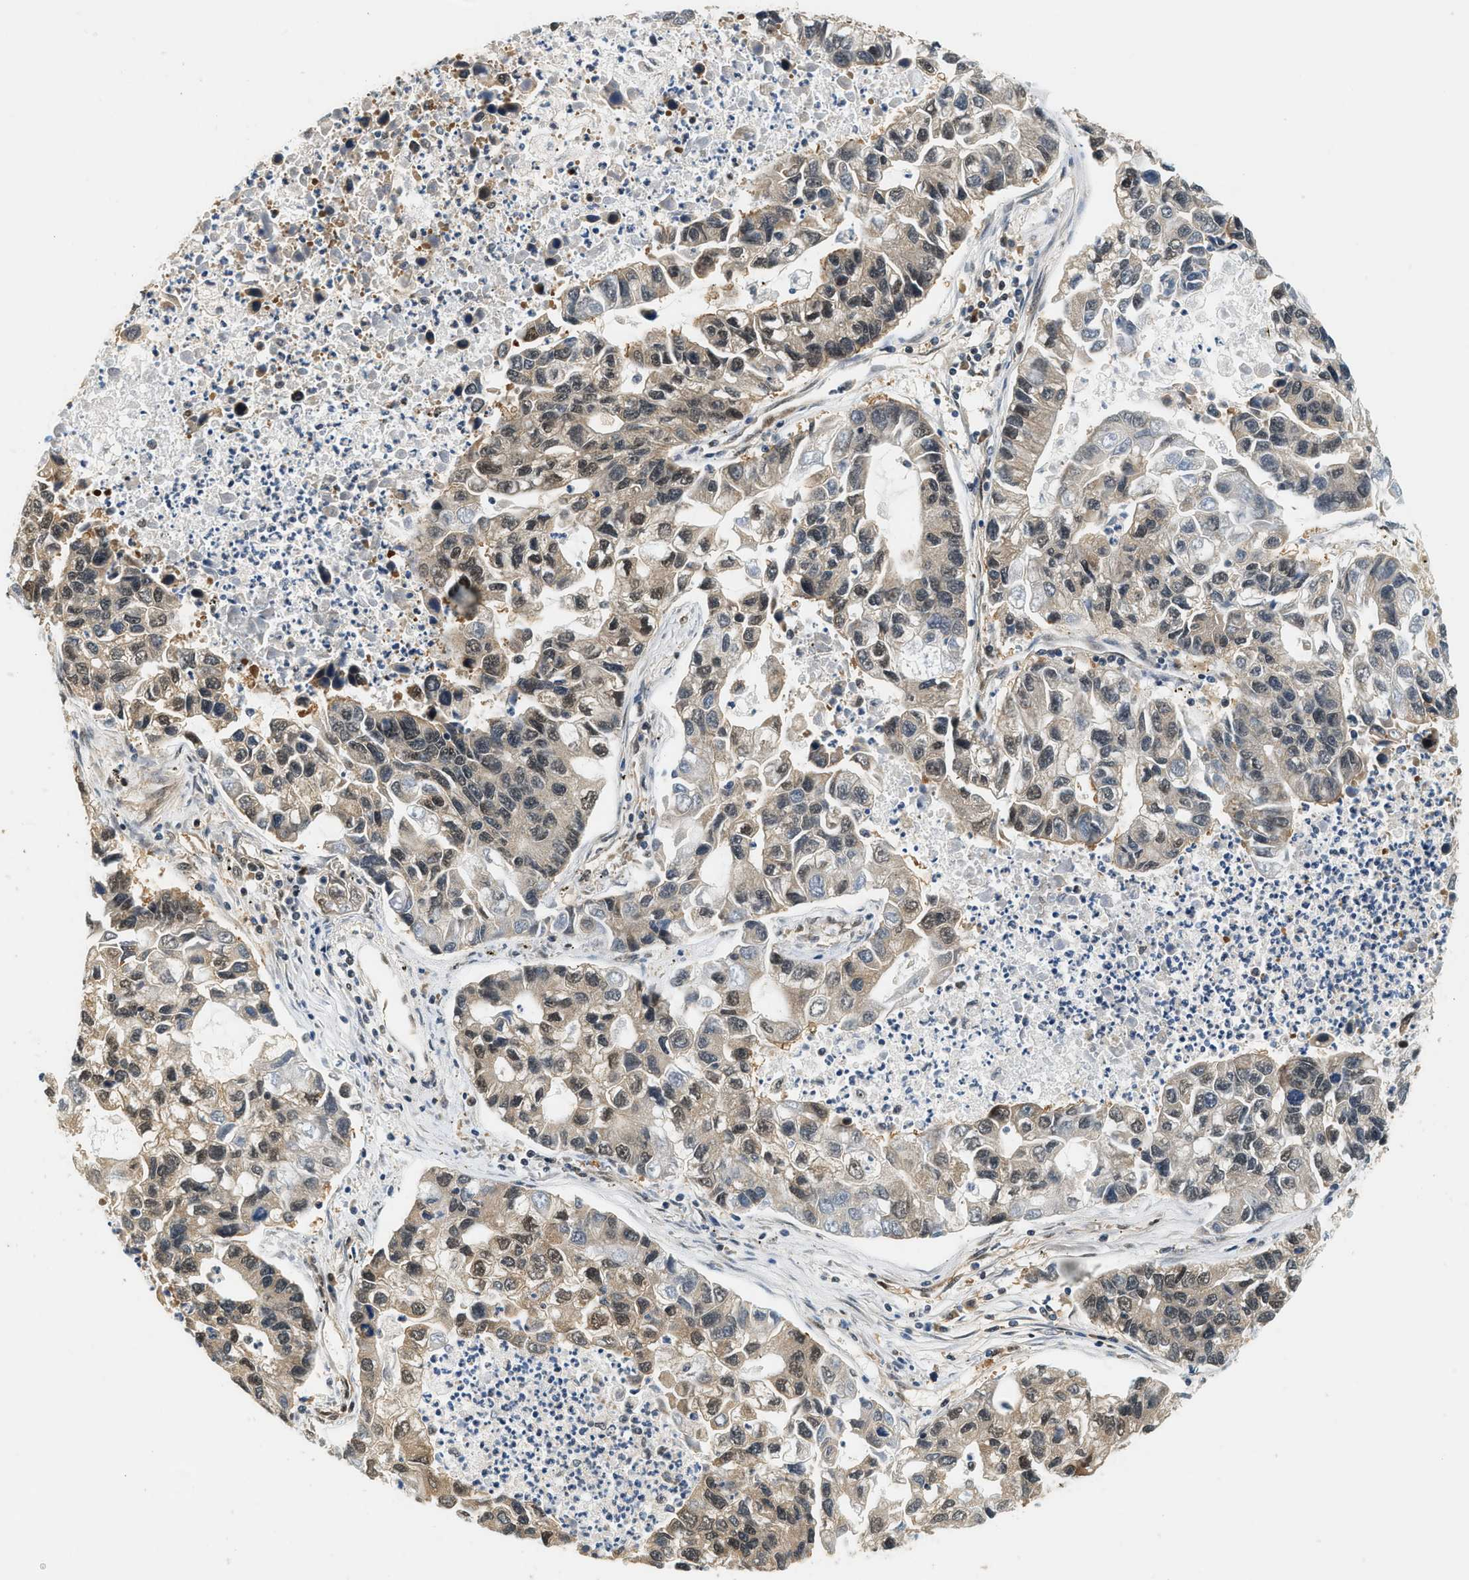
{"staining": {"intensity": "weak", "quantity": ">75%", "location": "cytoplasmic/membranous,nuclear"}, "tissue": "lung cancer", "cell_type": "Tumor cells", "image_type": "cancer", "snomed": [{"axis": "morphology", "description": "Adenocarcinoma, NOS"}, {"axis": "topography", "description": "Lung"}], "caption": "Immunohistochemical staining of human lung adenocarcinoma demonstrates low levels of weak cytoplasmic/membranous and nuclear protein positivity in approximately >75% of tumor cells.", "gene": "PSMD3", "patient": {"sex": "female", "age": 51}}